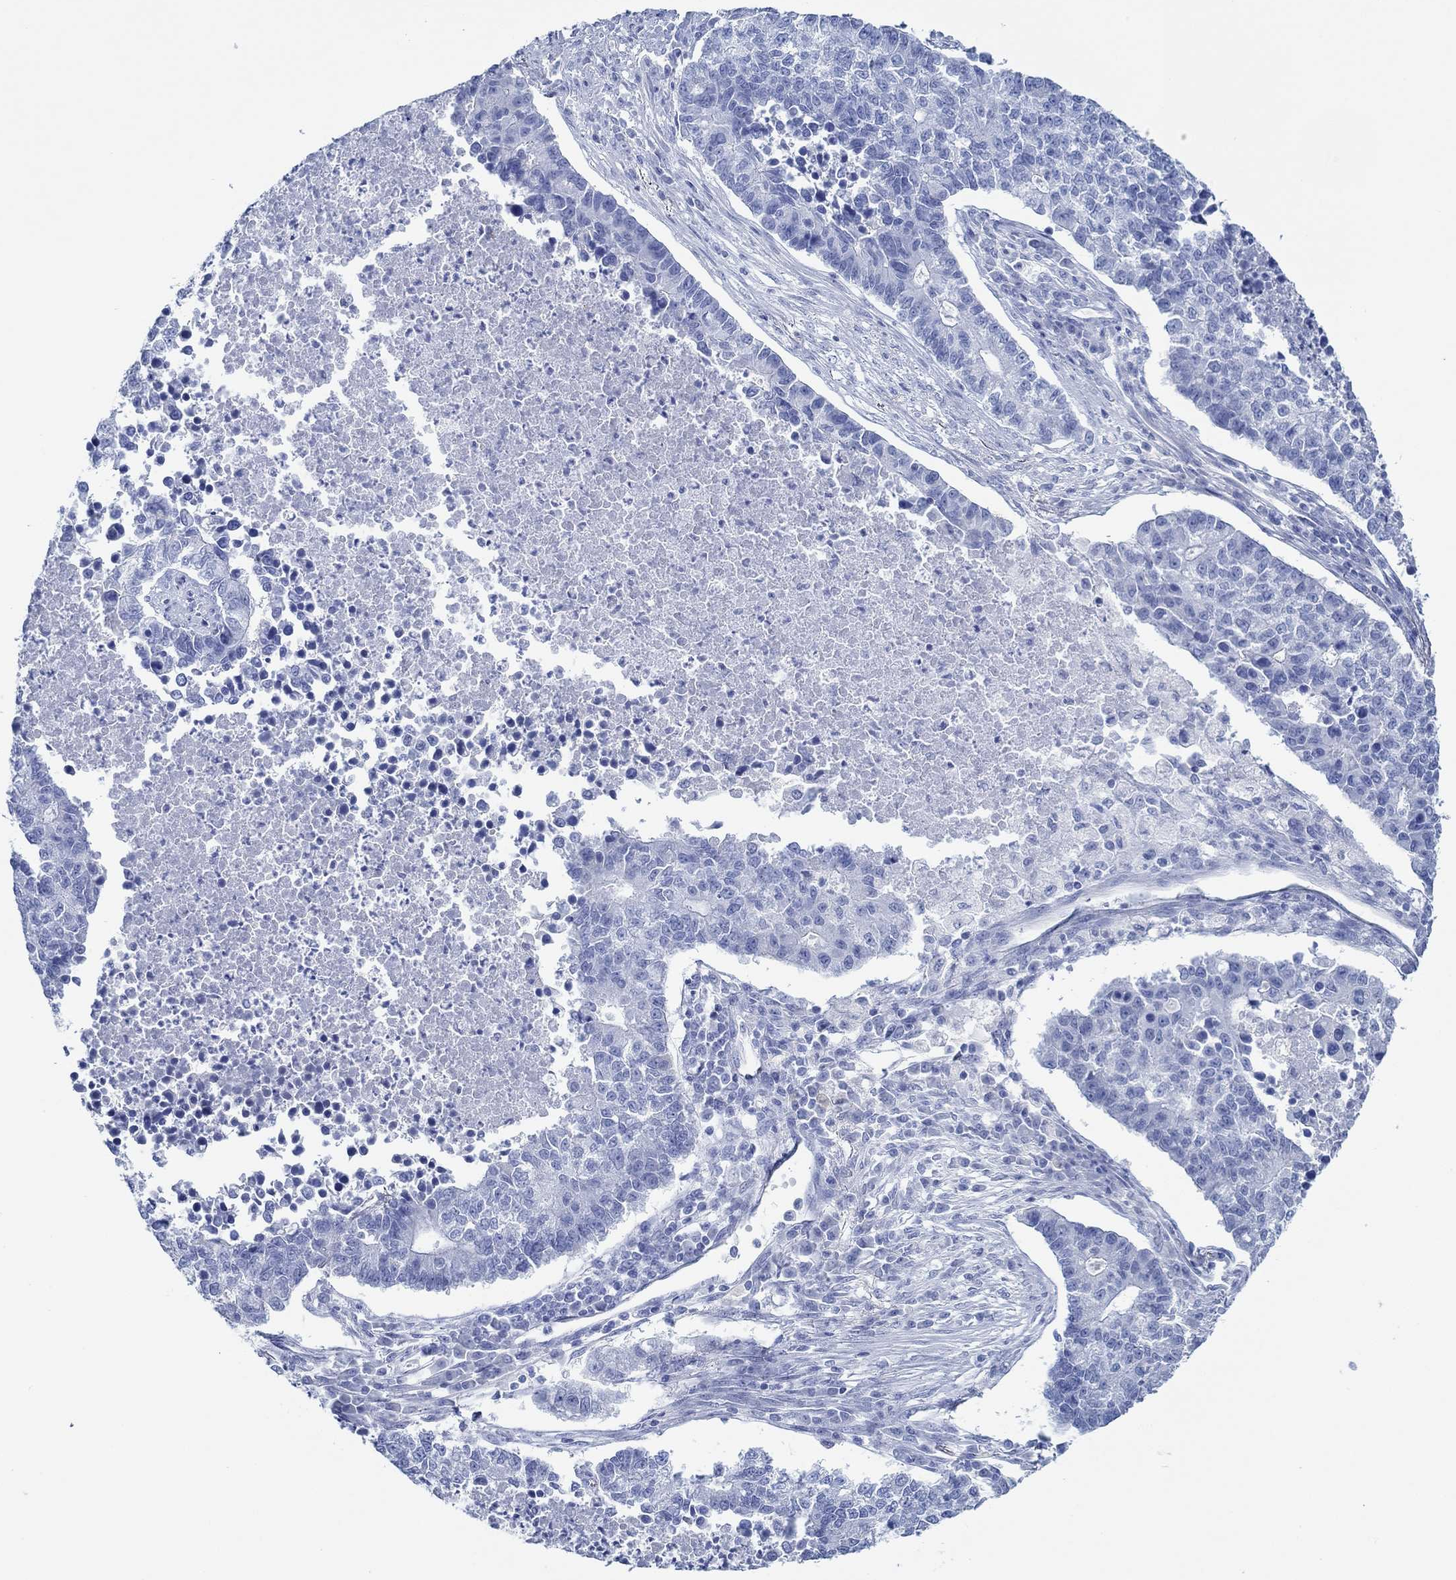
{"staining": {"intensity": "negative", "quantity": "none", "location": "none"}, "tissue": "lung cancer", "cell_type": "Tumor cells", "image_type": "cancer", "snomed": [{"axis": "morphology", "description": "Adenocarcinoma, NOS"}, {"axis": "topography", "description": "Lung"}], "caption": "This is an immunohistochemistry (IHC) micrograph of human lung cancer (adenocarcinoma). There is no staining in tumor cells.", "gene": "IGFBP6", "patient": {"sex": "male", "age": 57}}